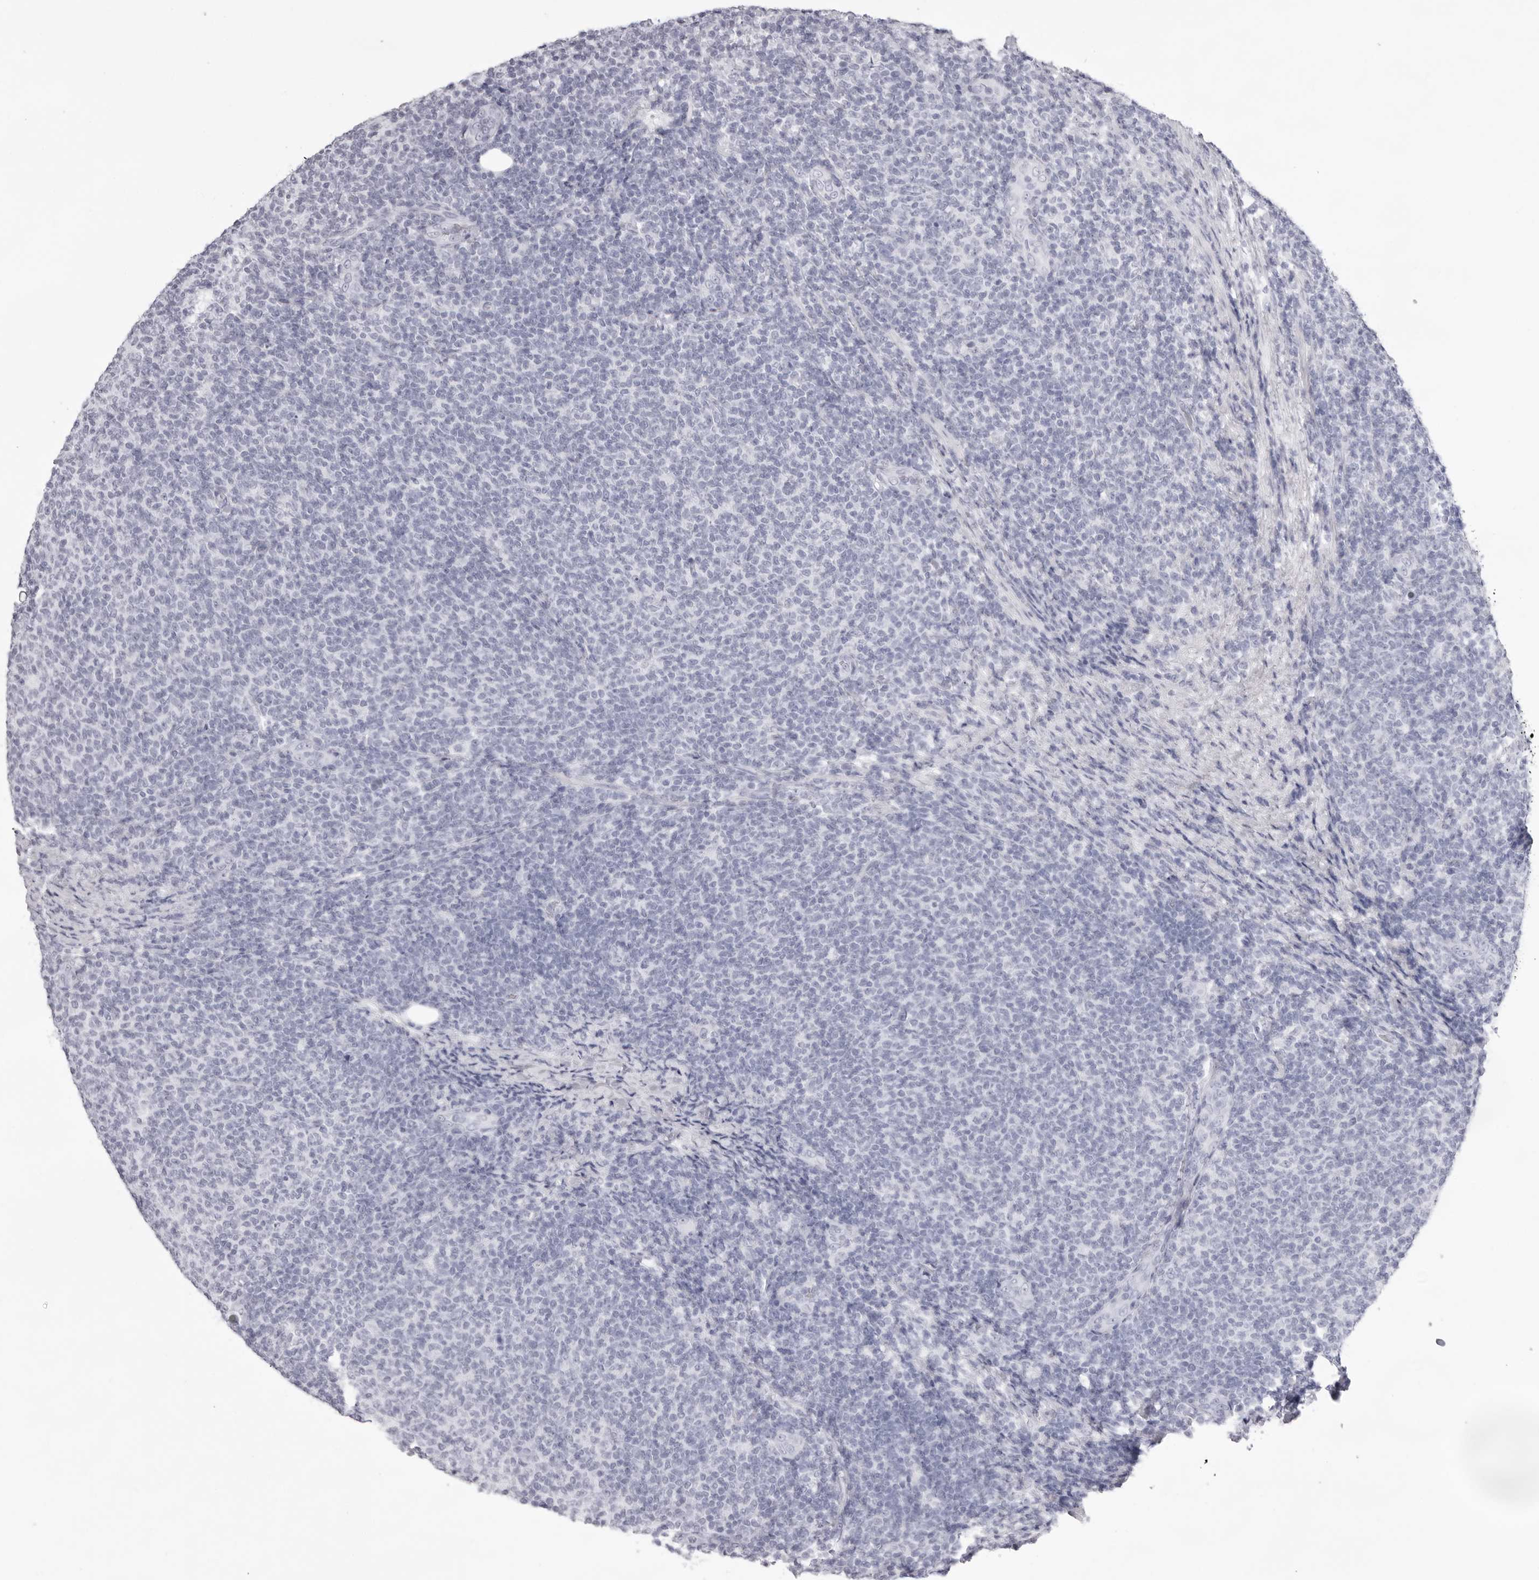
{"staining": {"intensity": "negative", "quantity": "none", "location": "none"}, "tissue": "lymphoma", "cell_type": "Tumor cells", "image_type": "cancer", "snomed": [{"axis": "morphology", "description": "Malignant lymphoma, non-Hodgkin's type, Low grade"}, {"axis": "topography", "description": "Lymph node"}], "caption": "Histopathology image shows no protein expression in tumor cells of lymphoma tissue.", "gene": "TMOD4", "patient": {"sex": "male", "age": 66}}